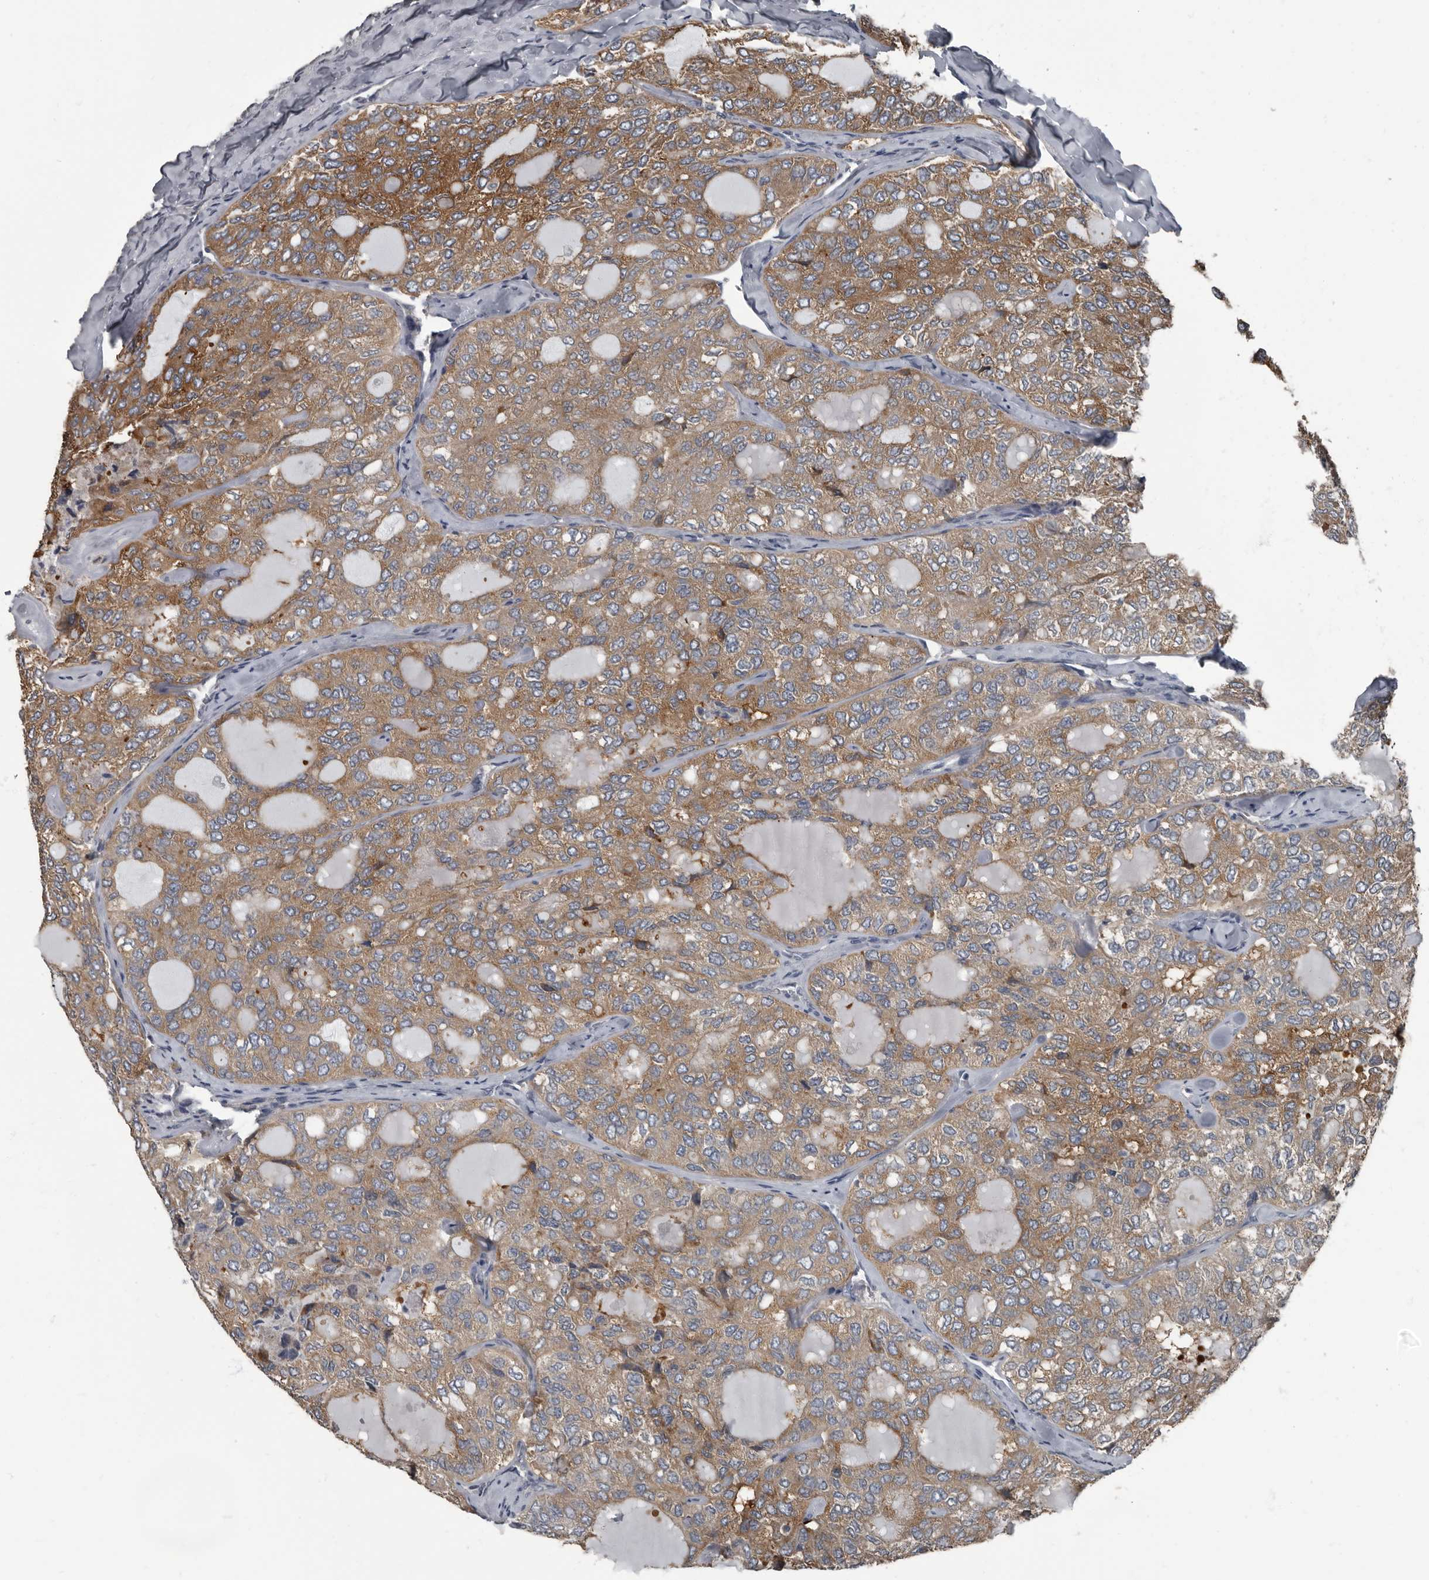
{"staining": {"intensity": "moderate", "quantity": ">75%", "location": "cytoplasmic/membranous"}, "tissue": "thyroid cancer", "cell_type": "Tumor cells", "image_type": "cancer", "snomed": [{"axis": "morphology", "description": "Follicular adenoma carcinoma, NOS"}, {"axis": "topography", "description": "Thyroid gland"}], "caption": "An image showing moderate cytoplasmic/membranous staining in about >75% of tumor cells in follicular adenoma carcinoma (thyroid), as visualized by brown immunohistochemical staining.", "gene": "TPD52L1", "patient": {"sex": "male", "age": 75}}